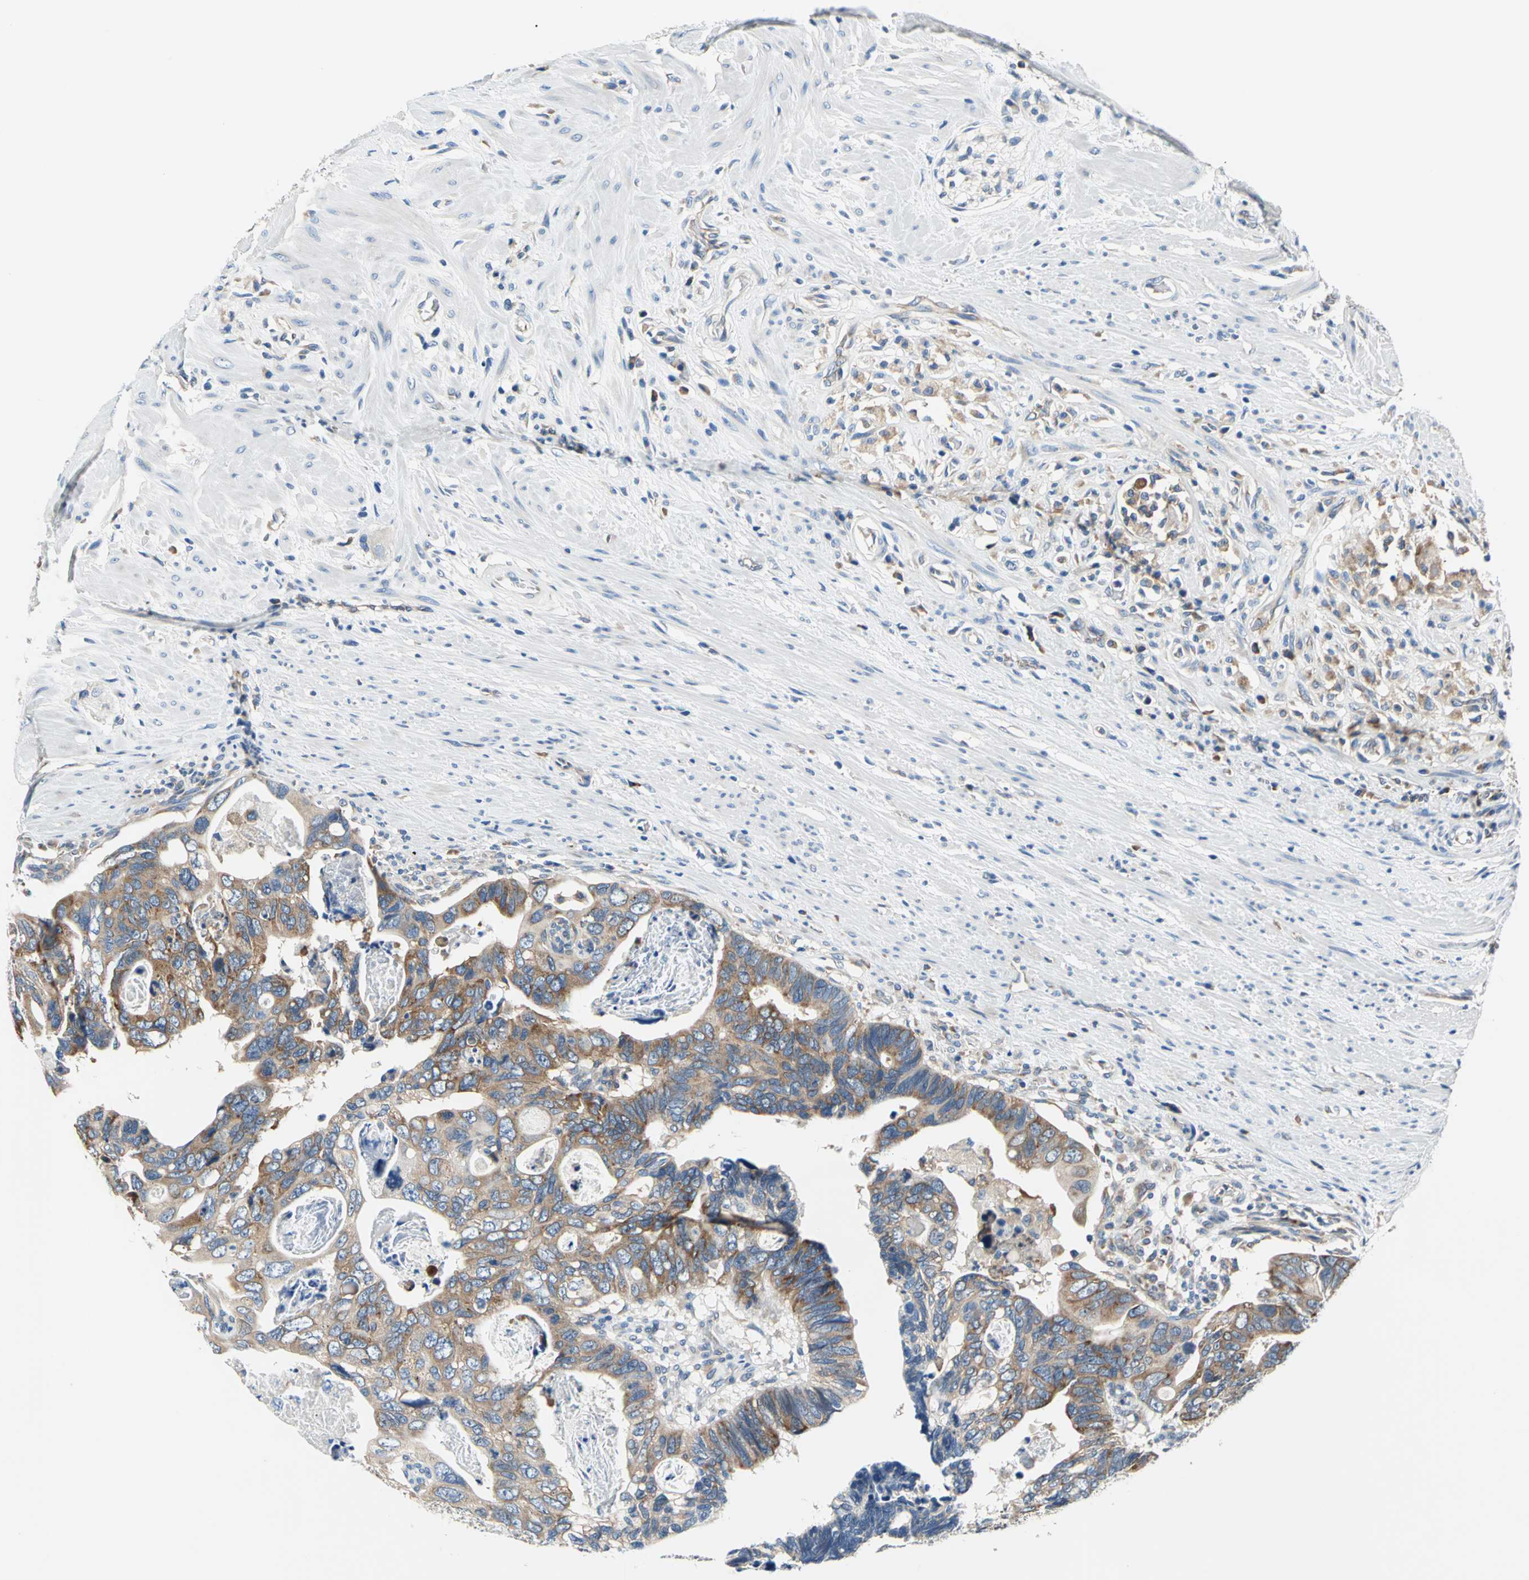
{"staining": {"intensity": "strong", "quantity": ">75%", "location": "cytoplasmic/membranous"}, "tissue": "colorectal cancer", "cell_type": "Tumor cells", "image_type": "cancer", "snomed": [{"axis": "morphology", "description": "Adenocarcinoma, NOS"}, {"axis": "topography", "description": "Rectum"}], "caption": "This is an image of IHC staining of adenocarcinoma (colorectal), which shows strong staining in the cytoplasmic/membranous of tumor cells.", "gene": "TRIM25", "patient": {"sex": "male", "age": 53}}